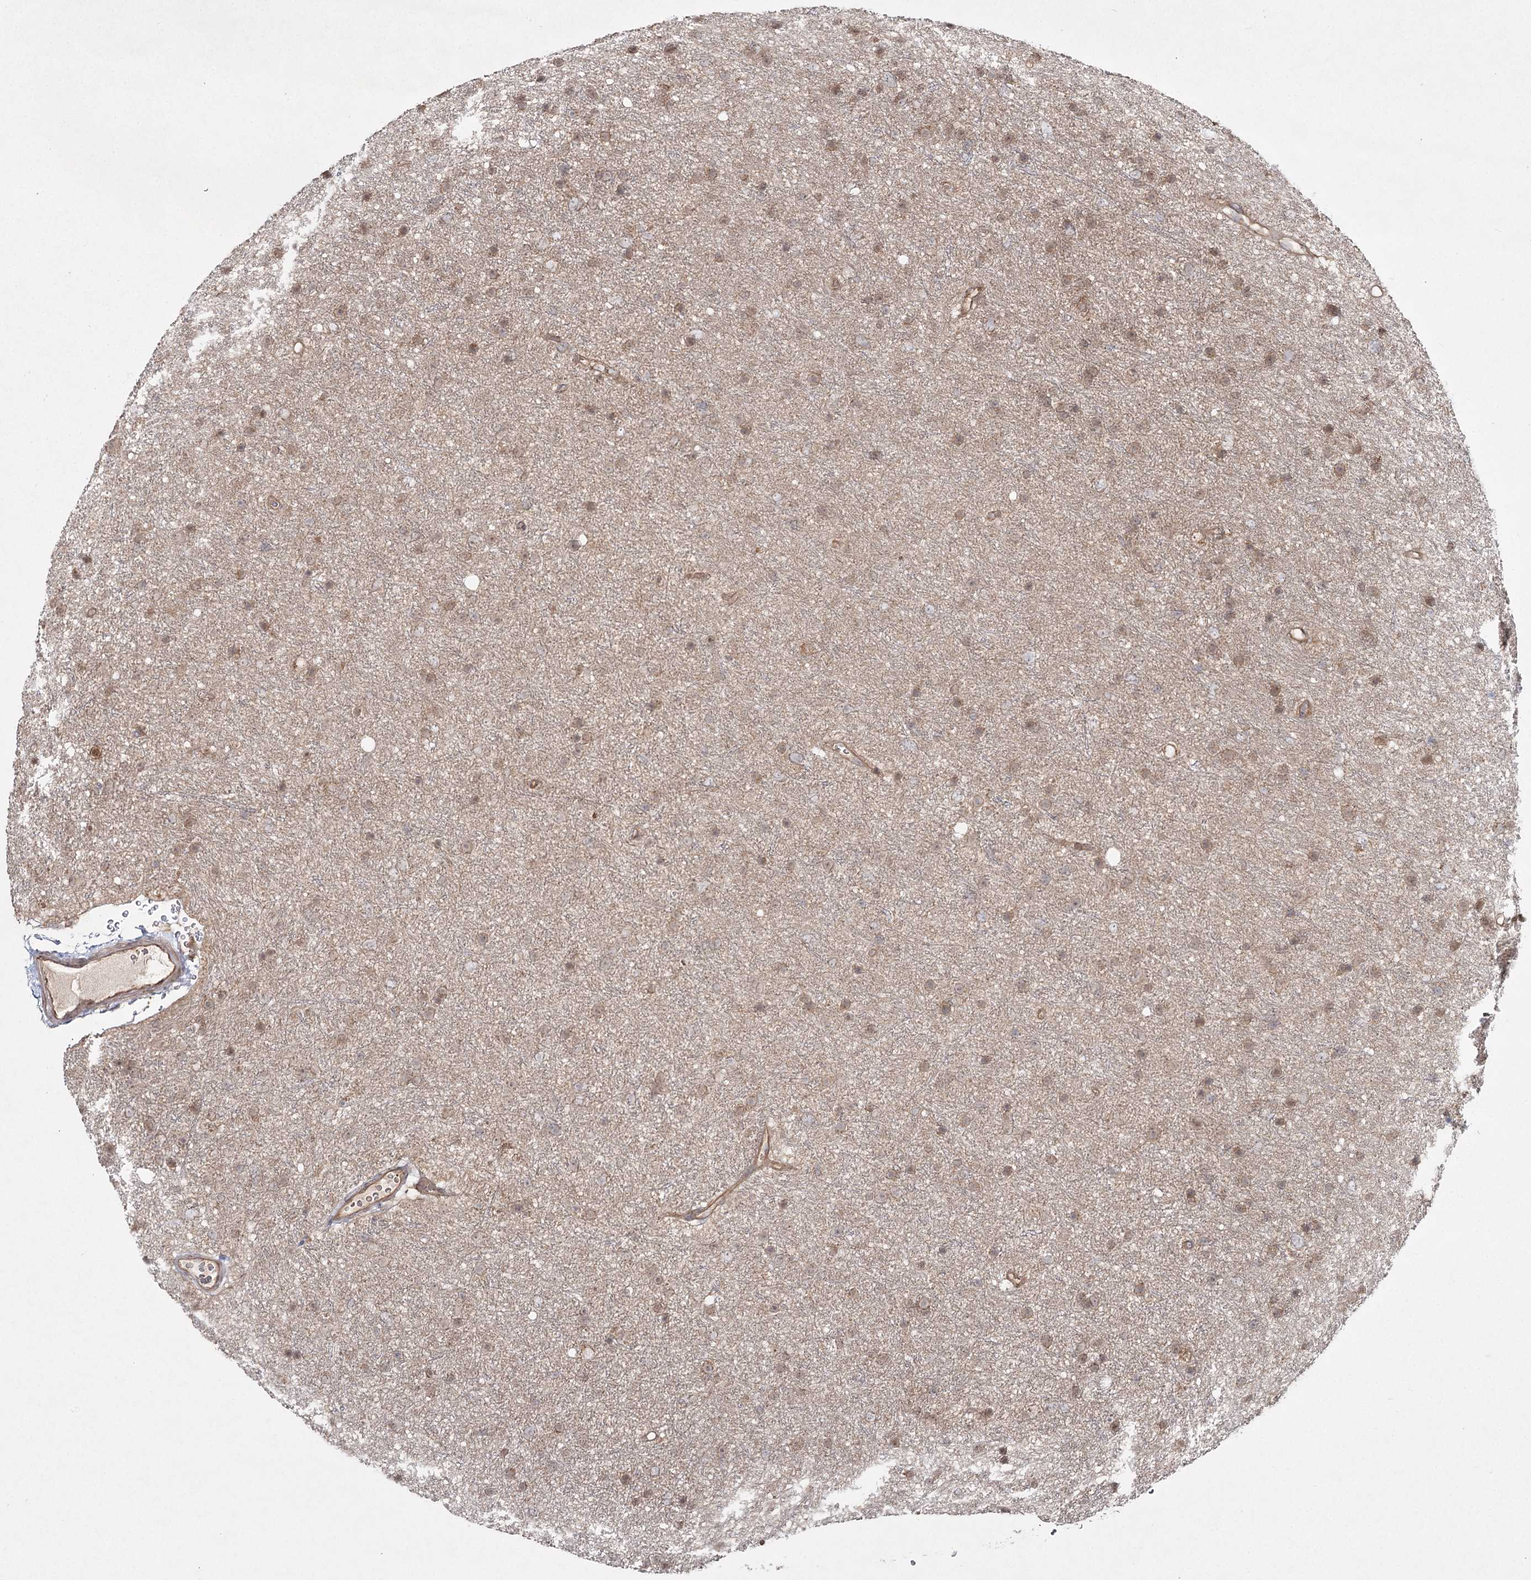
{"staining": {"intensity": "weak", "quantity": ">75%", "location": "cytoplasmic/membranous,nuclear"}, "tissue": "glioma", "cell_type": "Tumor cells", "image_type": "cancer", "snomed": [{"axis": "morphology", "description": "Glioma, malignant, Low grade"}, {"axis": "topography", "description": "Cerebral cortex"}], "caption": "Immunohistochemistry (IHC) staining of malignant low-grade glioma, which displays low levels of weak cytoplasmic/membranous and nuclear staining in about >75% of tumor cells indicating weak cytoplasmic/membranous and nuclear protein staining. The staining was performed using DAB (3,3'-diaminobenzidine) (brown) for protein detection and nuclei were counterstained in hematoxylin (blue).", "gene": "WDR44", "patient": {"sex": "female", "age": 39}}